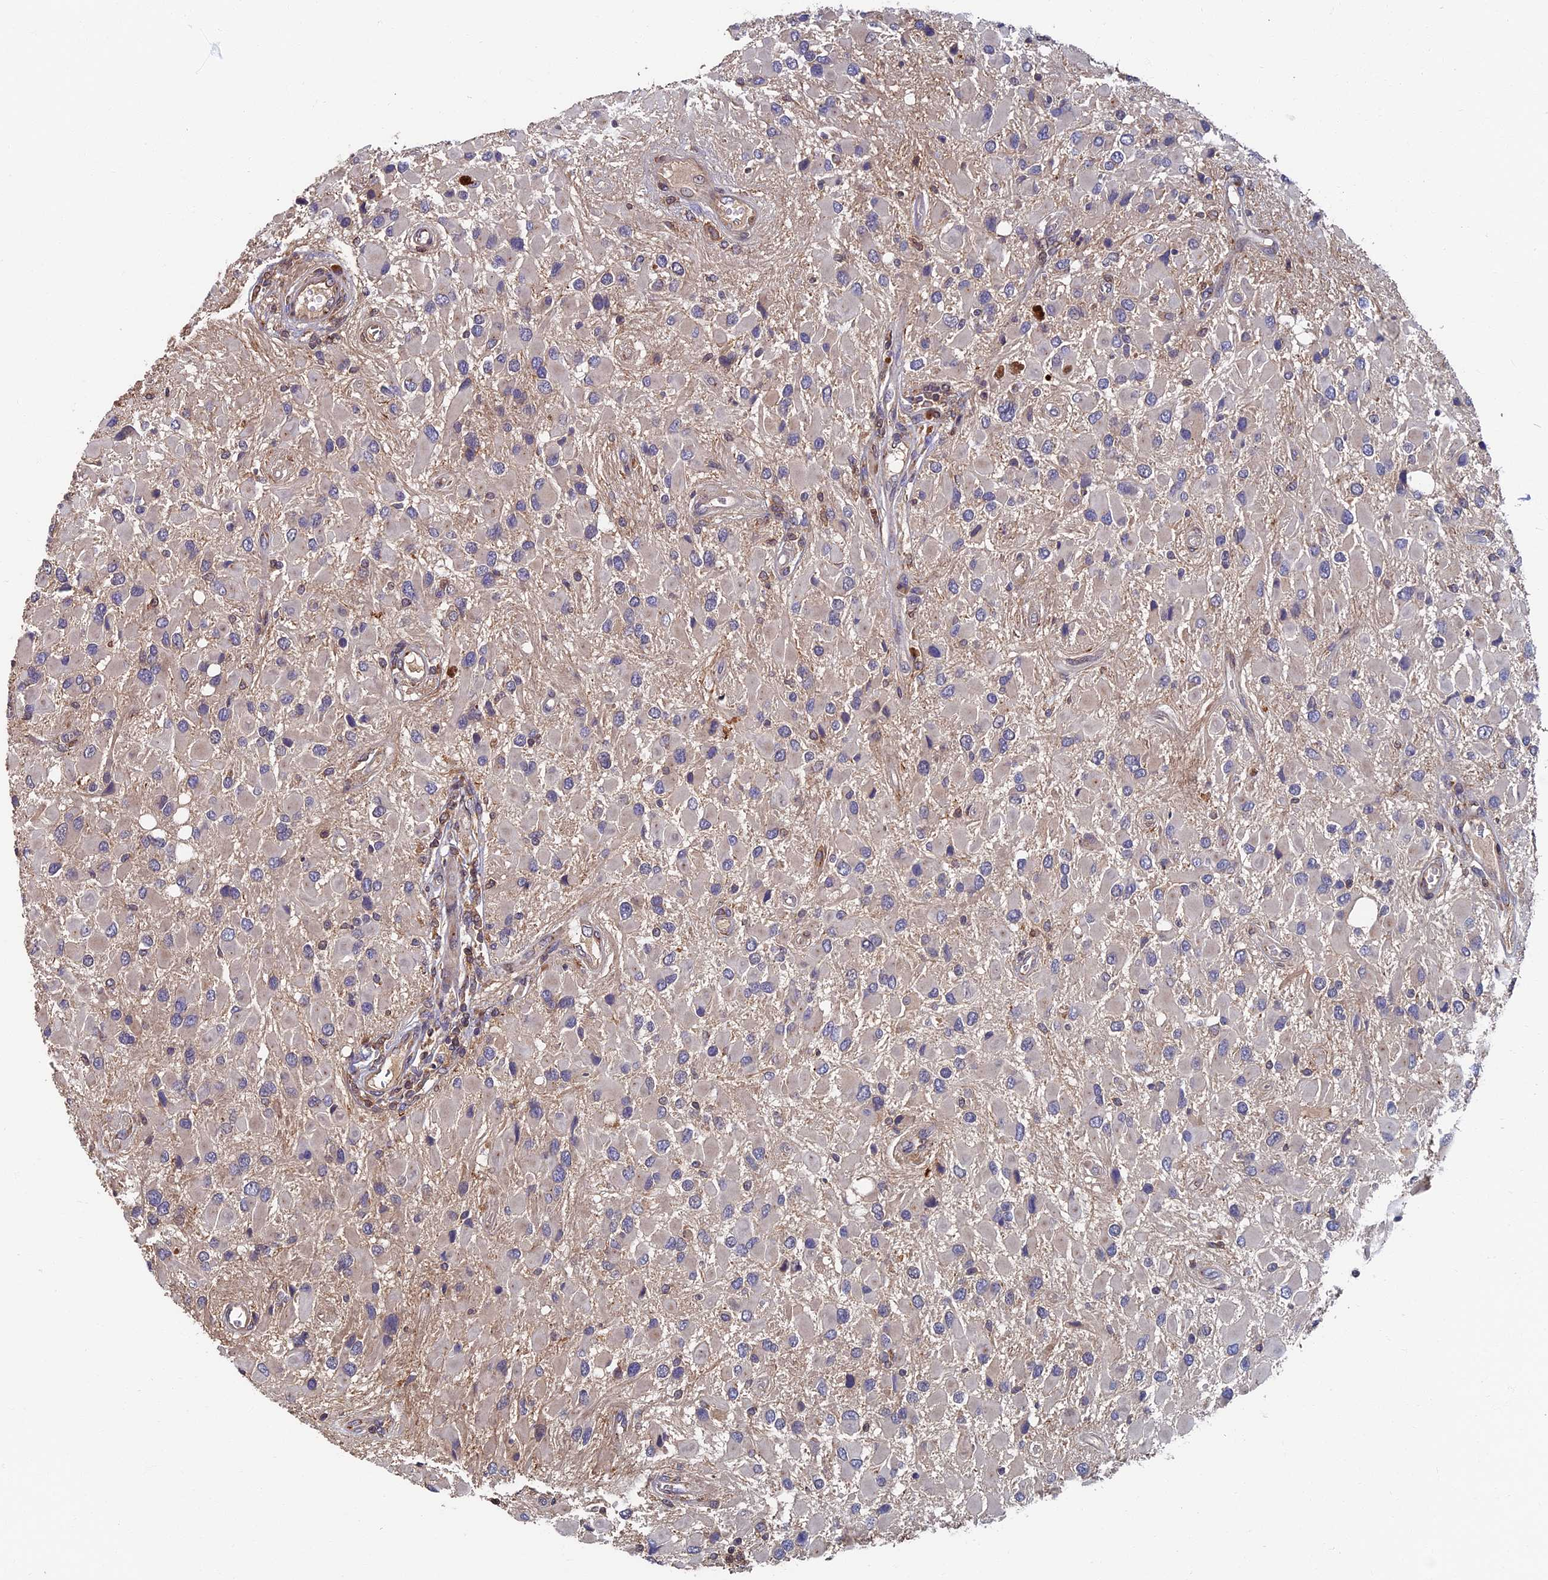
{"staining": {"intensity": "negative", "quantity": "none", "location": "none"}, "tissue": "glioma", "cell_type": "Tumor cells", "image_type": "cancer", "snomed": [{"axis": "morphology", "description": "Glioma, malignant, High grade"}, {"axis": "topography", "description": "Brain"}], "caption": "An immunohistochemistry image of glioma is shown. There is no staining in tumor cells of glioma.", "gene": "TNK2", "patient": {"sex": "male", "age": 53}}